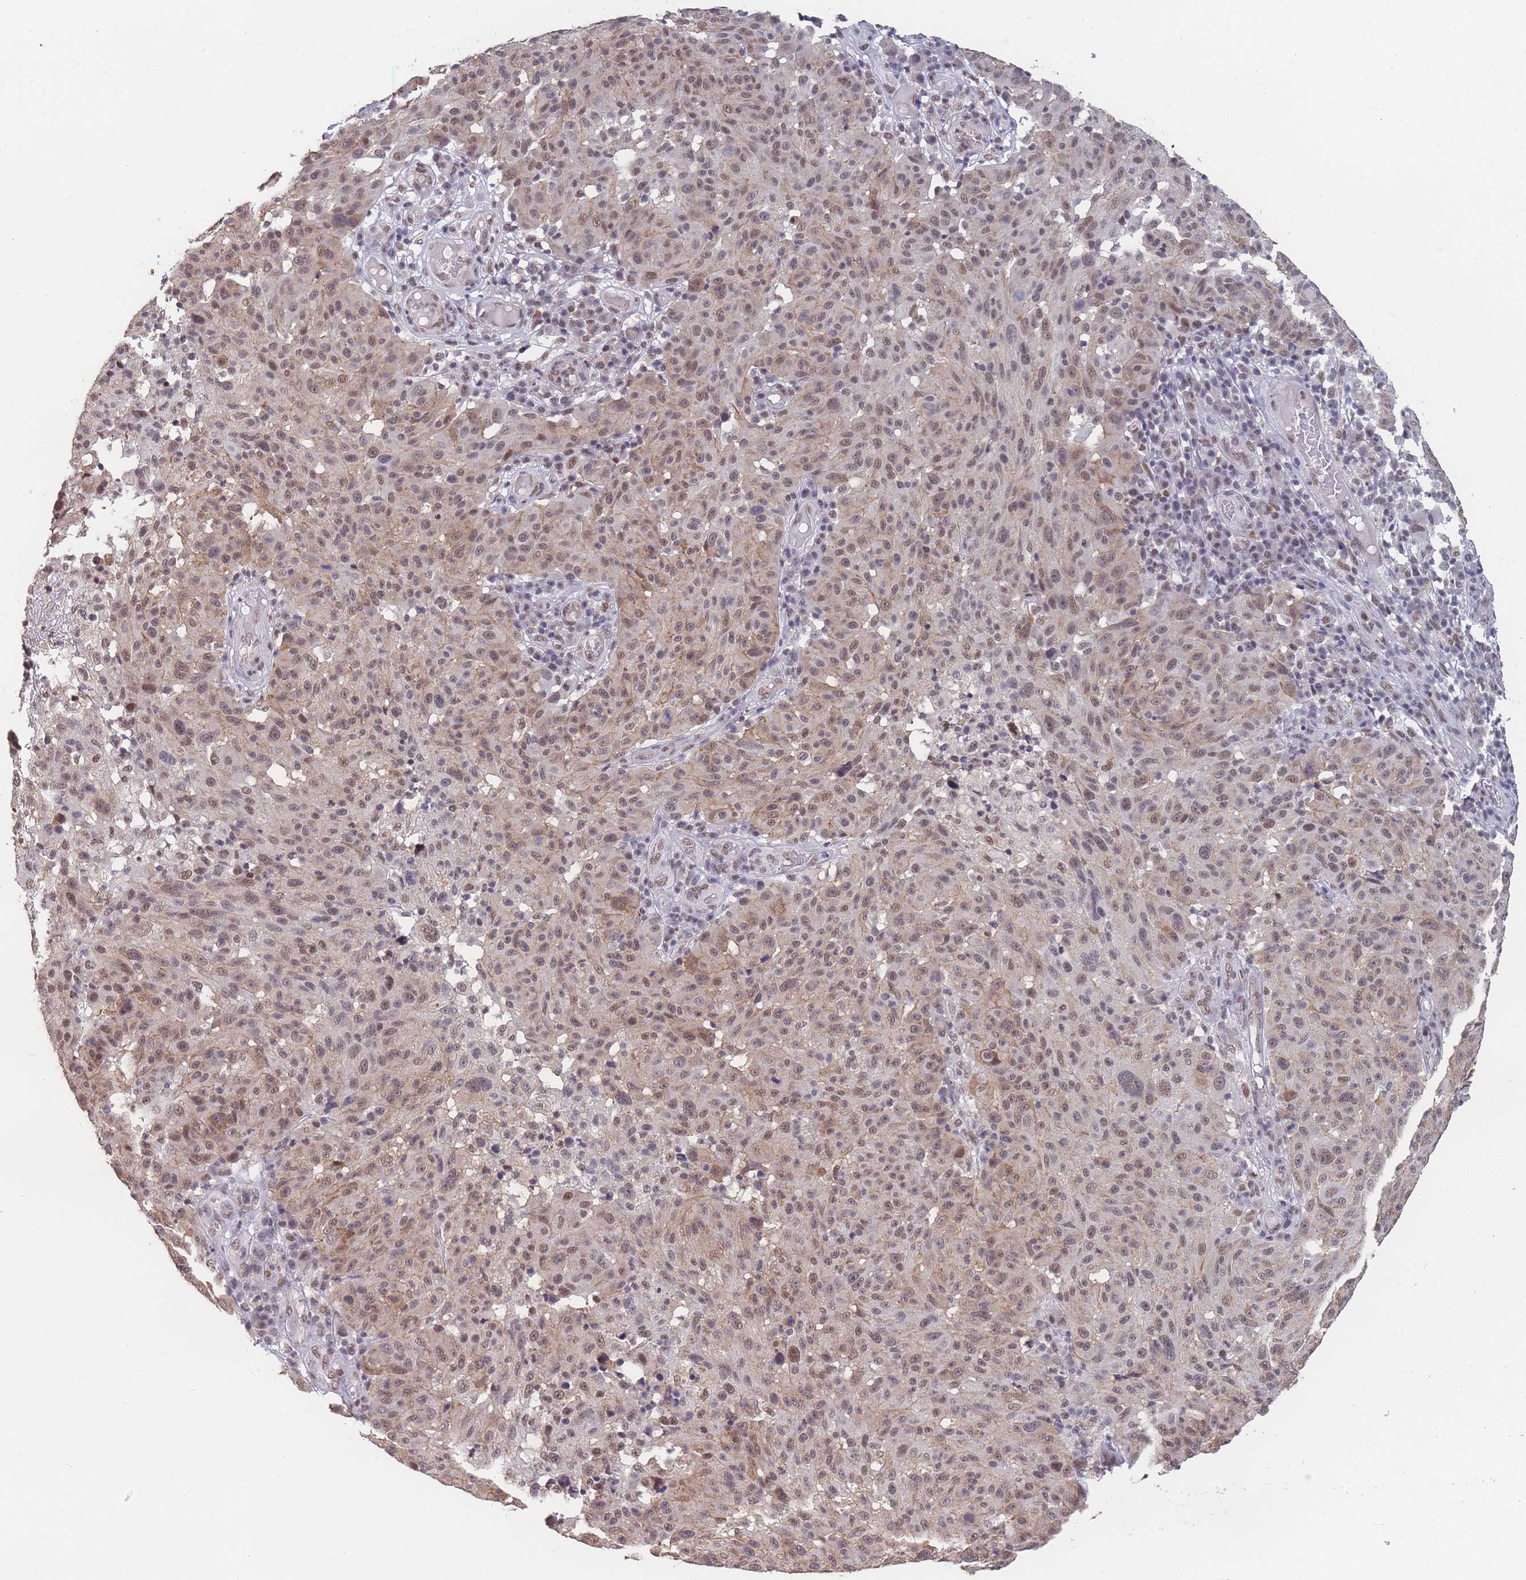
{"staining": {"intensity": "moderate", "quantity": ">75%", "location": "nuclear"}, "tissue": "melanoma", "cell_type": "Tumor cells", "image_type": "cancer", "snomed": [{"axis": "morphology", "description": "Malignant melanoma, NOS"}, {"axis": "topography", "description": "Skin"}], "caption": "The immunohistochemical stain highlights moderate nuclear positivity in tumor cells of malignant melanoma tissue.", "gene": "SNRPA1", "patient": {"sex": "male", "age": 53}}